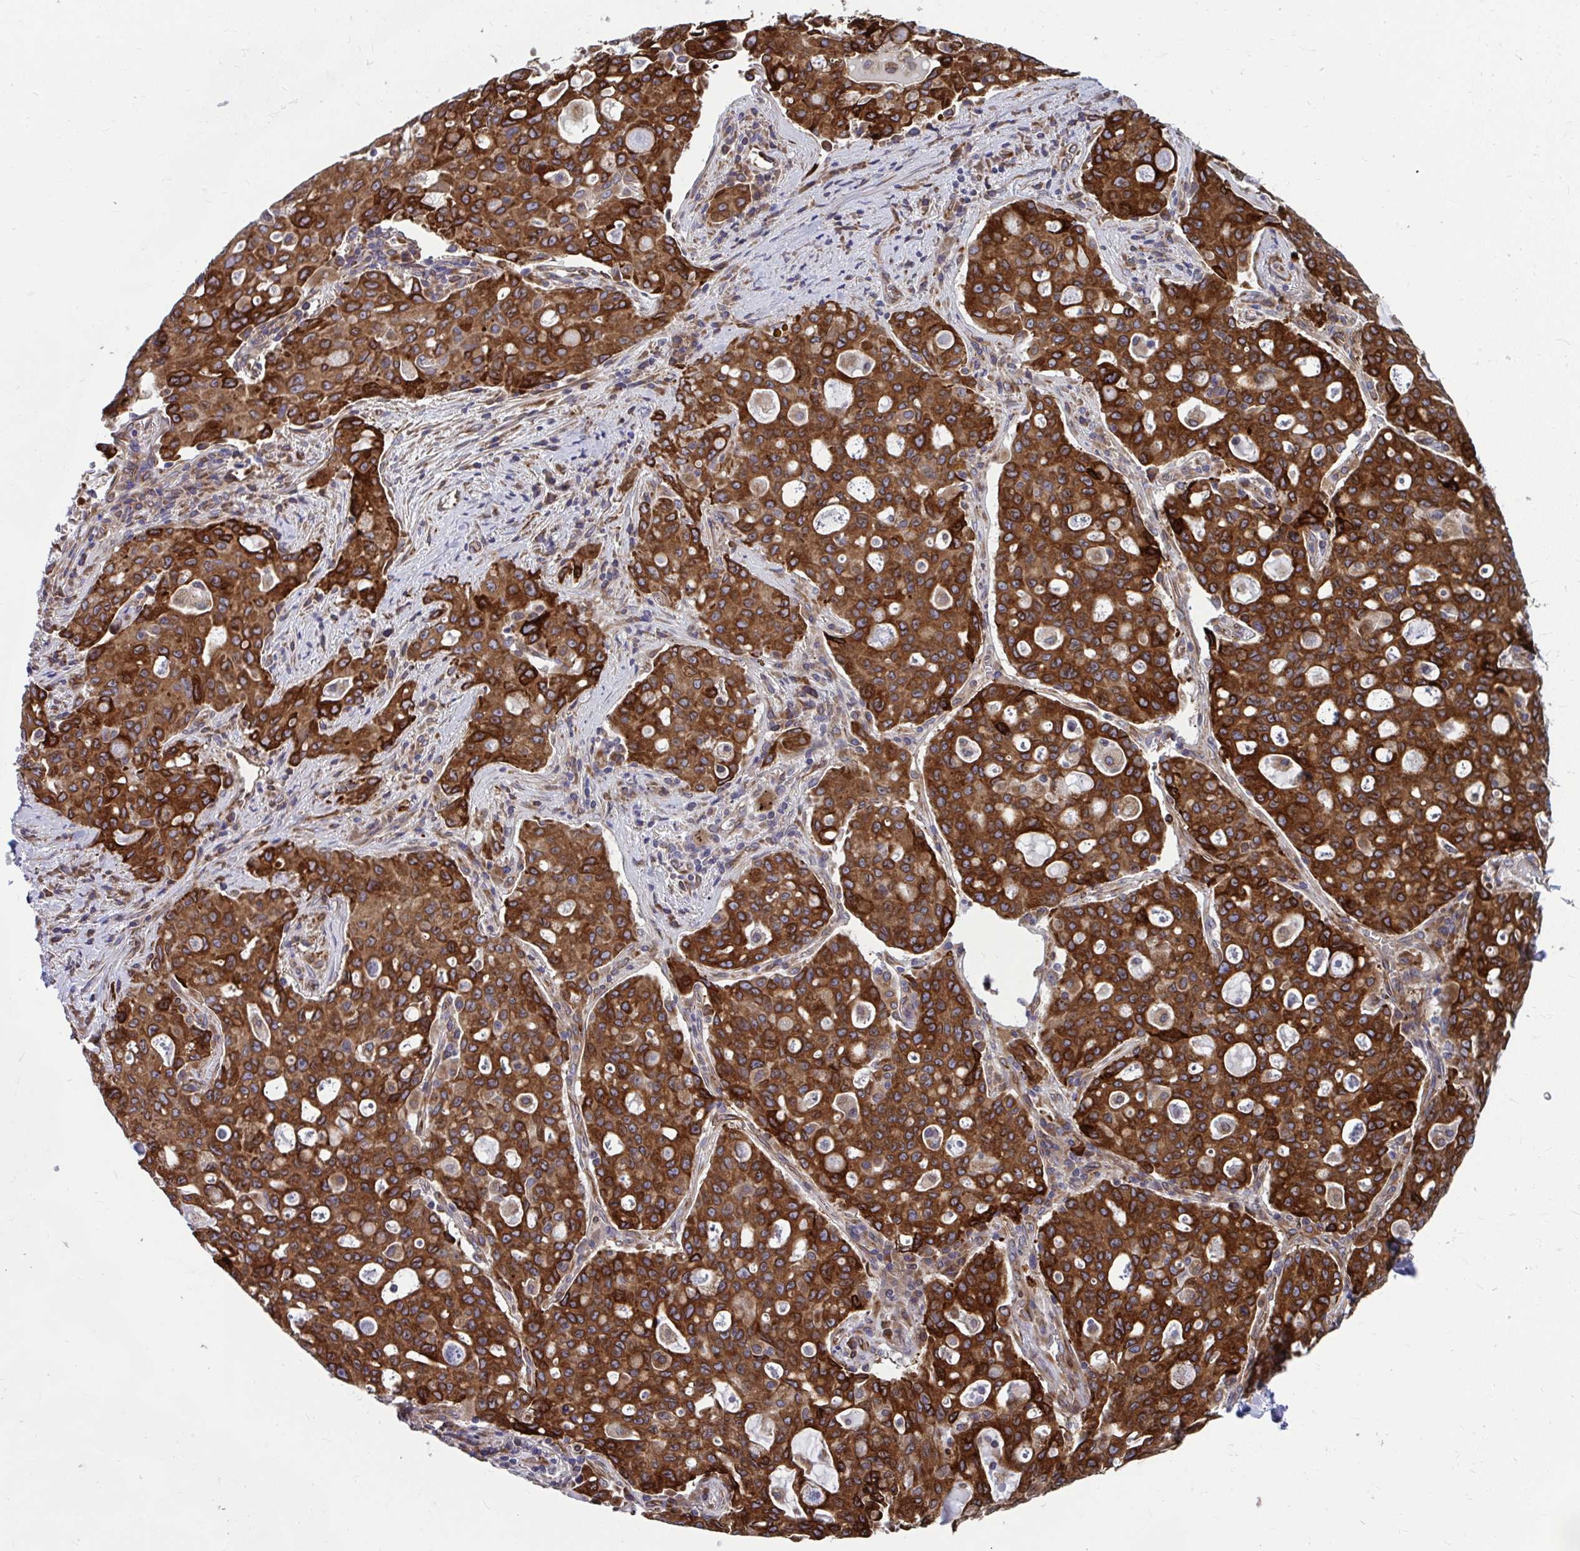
{"staining": {"intensity": "strong", "quantity": ">75%", "location": "cytoplasmic/membranous"}, "tissue": "lung cancer", "cell_type": "Tumor cells", "image_type": "cancer", "snomed": [{"axis": "morphology", "description": "Adenocarcinoma, NOS"}, {"axis": "topography", "description": "Lung"}], "caption": "This micrograph demonstrates immunohistochemistry (IHC) staining of human lung cancer (adenocarcinoma), with high strong cytoplasmic/membranous staining in approximately >75% of tumor cells.", "gene": "STIM2", "patient": {"sex": "female", "age": 44}}